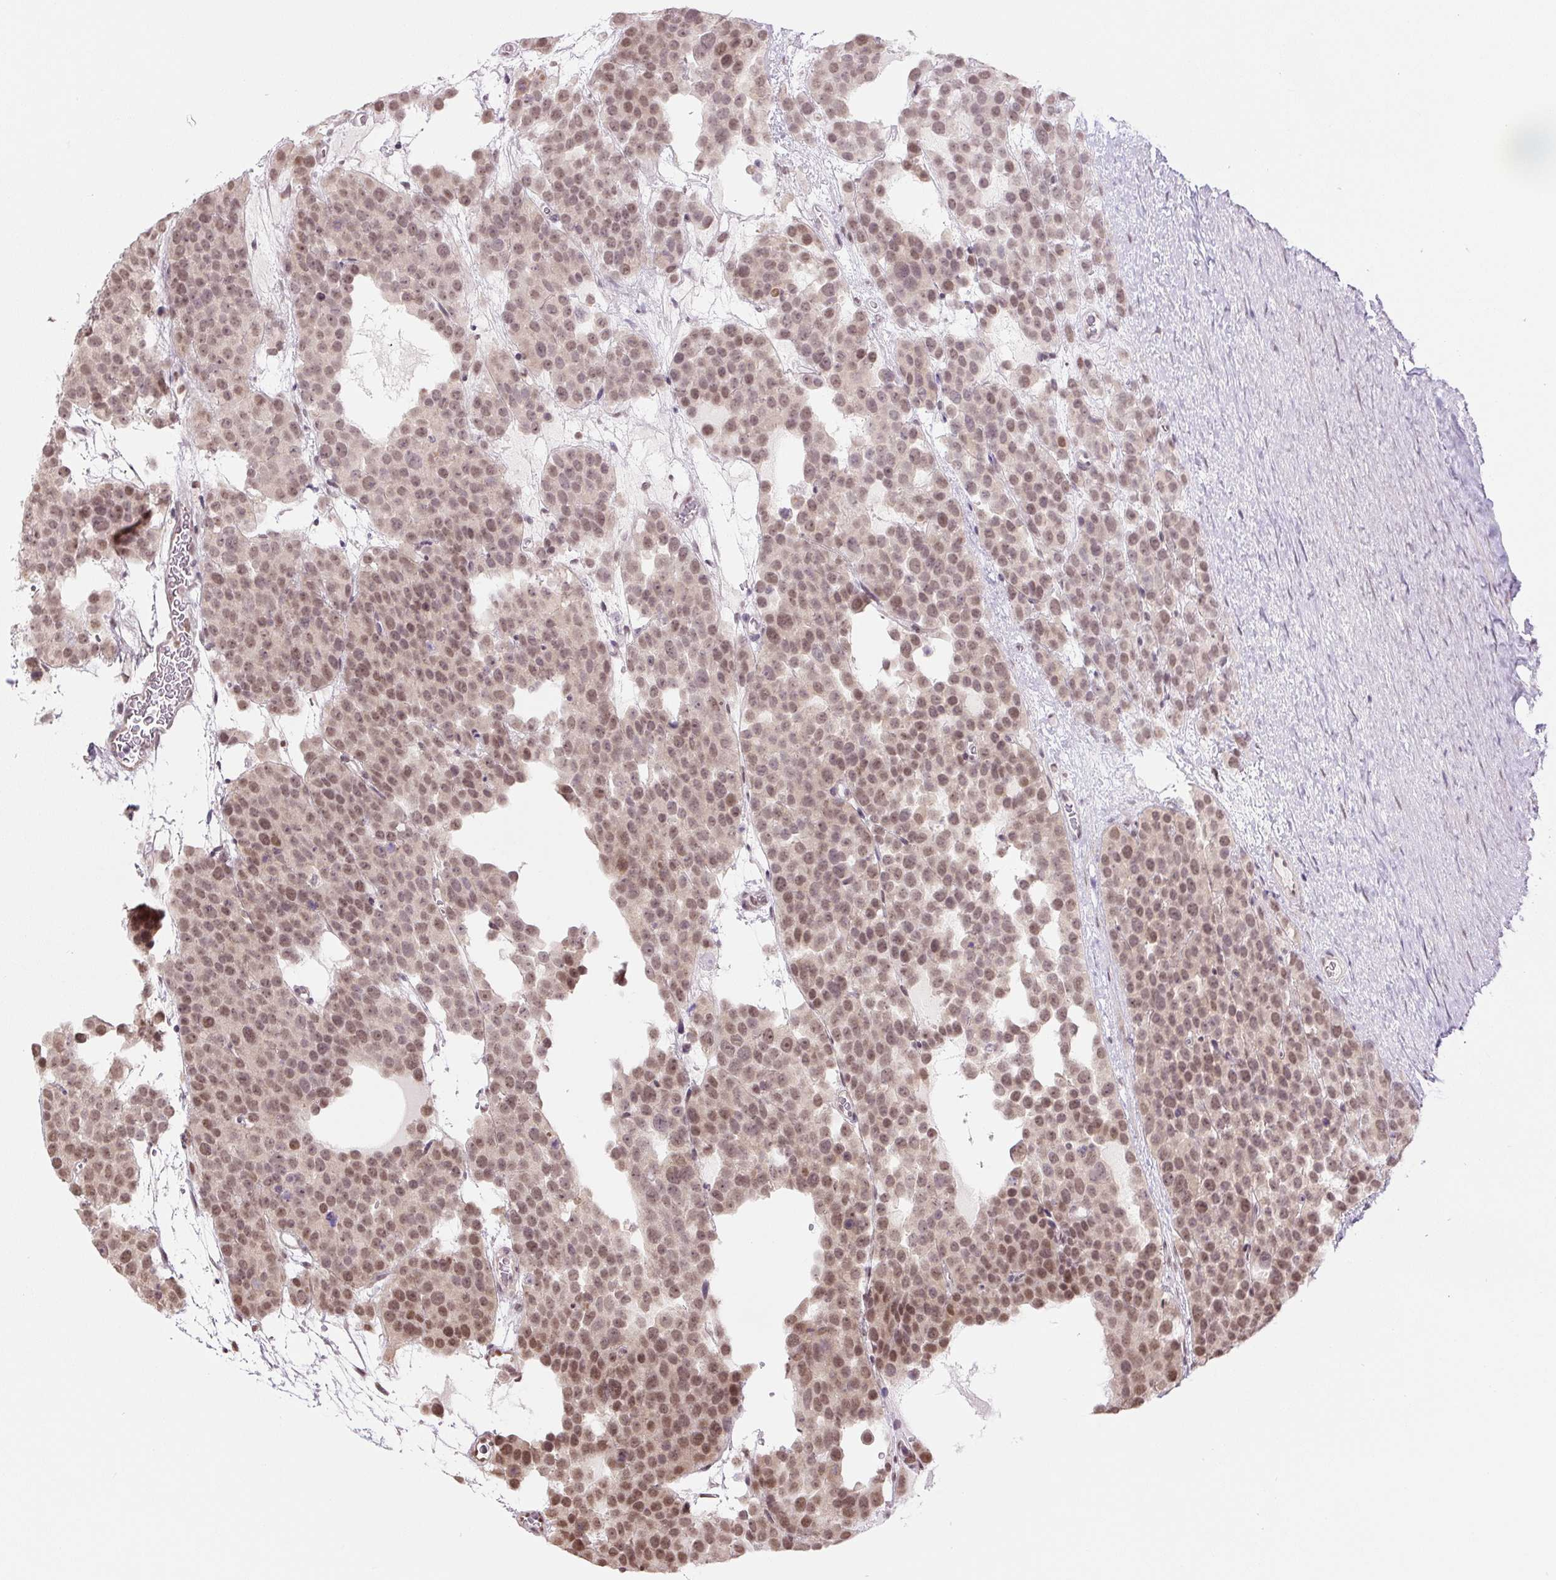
{"staining": {"intensity": "moderate", "quantity": ">75%", "location": "nuclear"}, "tissue": "testis cancer", "cell_type": "Tumor cells", "image_type": "cancer", "snomed": [{"axis": "morphology", "description": "Seminoma, NOS"}, {"axis": "topography", "description": "Testis"}], "caption": "Tumor cells show medium levels of moderate nuclear staining in about >75% of cells in seminoma (testis).", "gene": "TCFL5", "patient": {"sex": "male", "age": 71}}